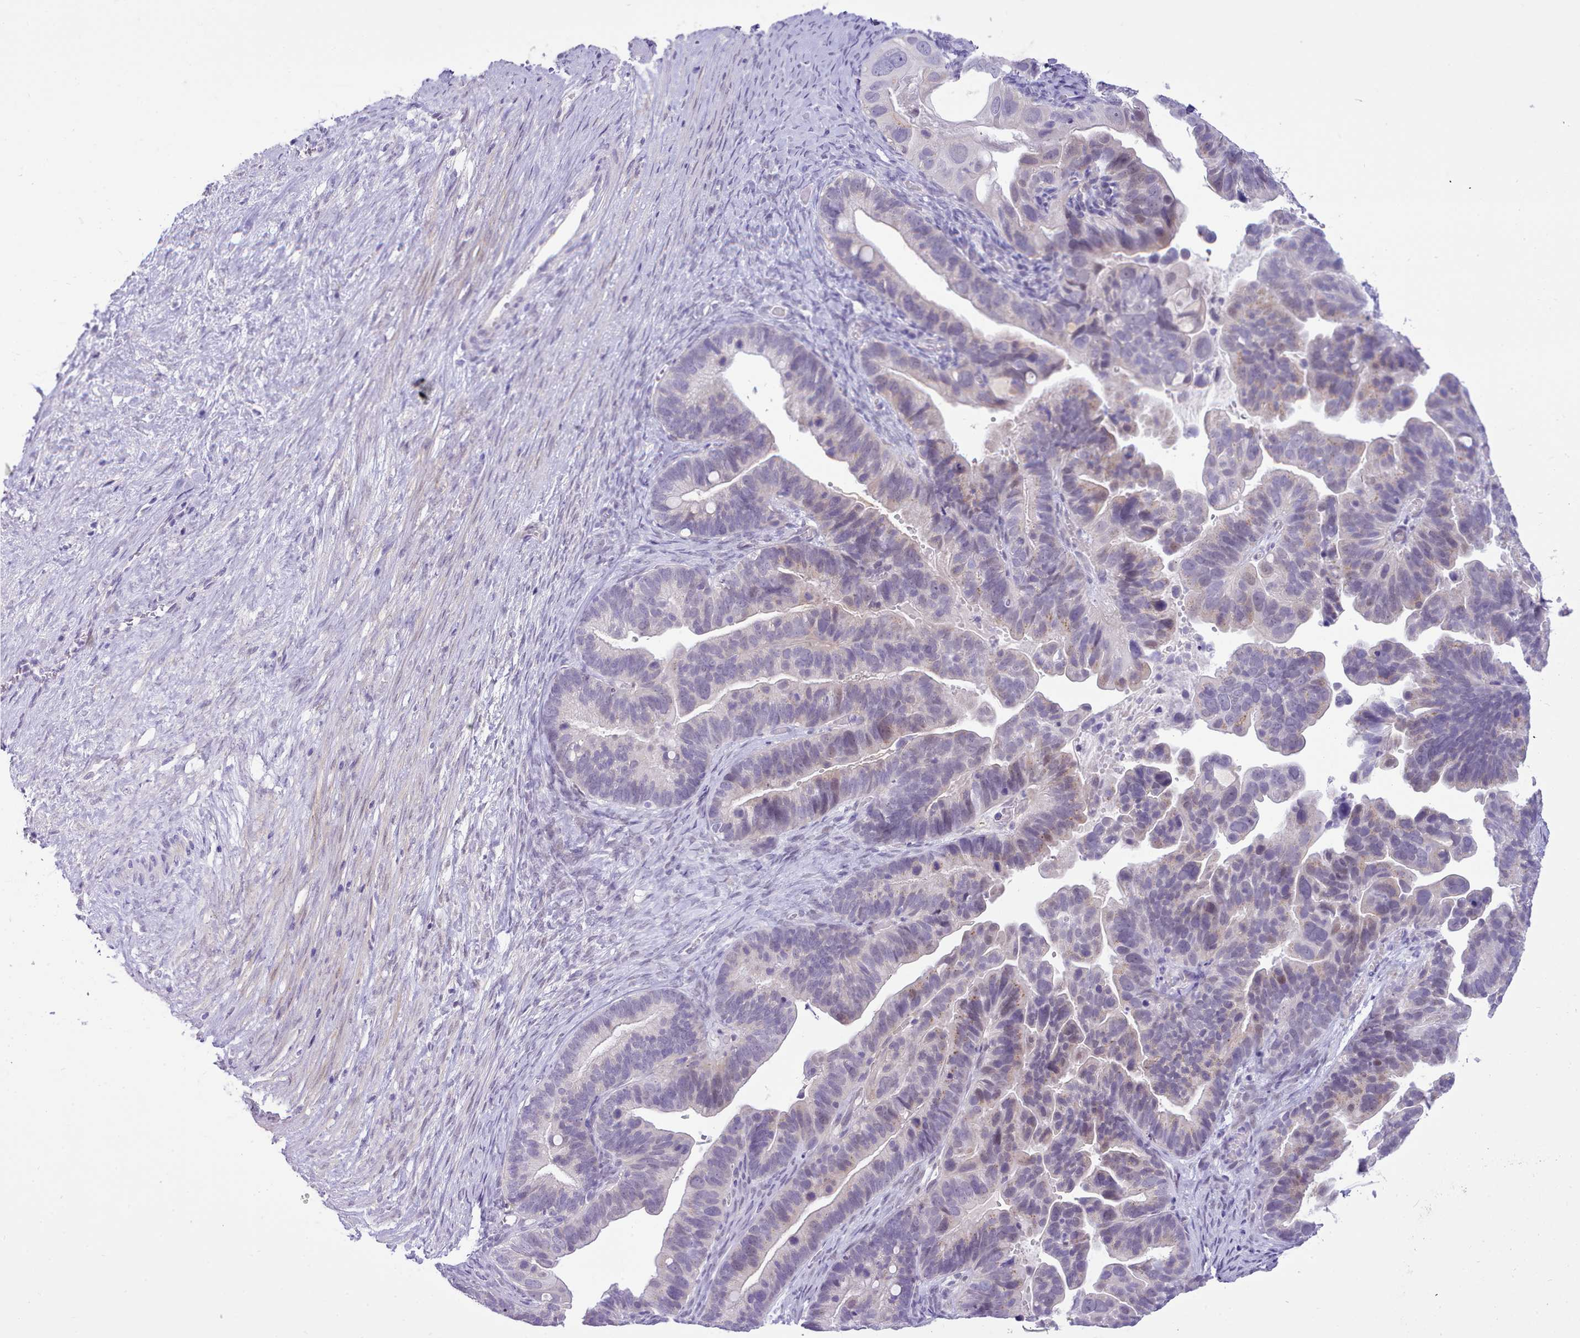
{"staining": {"intensity": "weak", "quantity": "<25%", "location": "cytoplasmic/membranous"}, "tissue": "ovarian cancer", "cell_type": "Tumor cells", "image_type": "cancer", "snomed": [{"axis": "morphology", "description": "Cystadenocarcinoma, serous, NOS"}, {"axis": "topography", "description": "Ovary"}], "caption": "This is an immunohistochemistry micrograph of ovarian serous cystadenocarcinoma. There is no positivity in tumor cells.", "gene": "LRRC37A", "patient": {"sex": "female", "age": 56}}